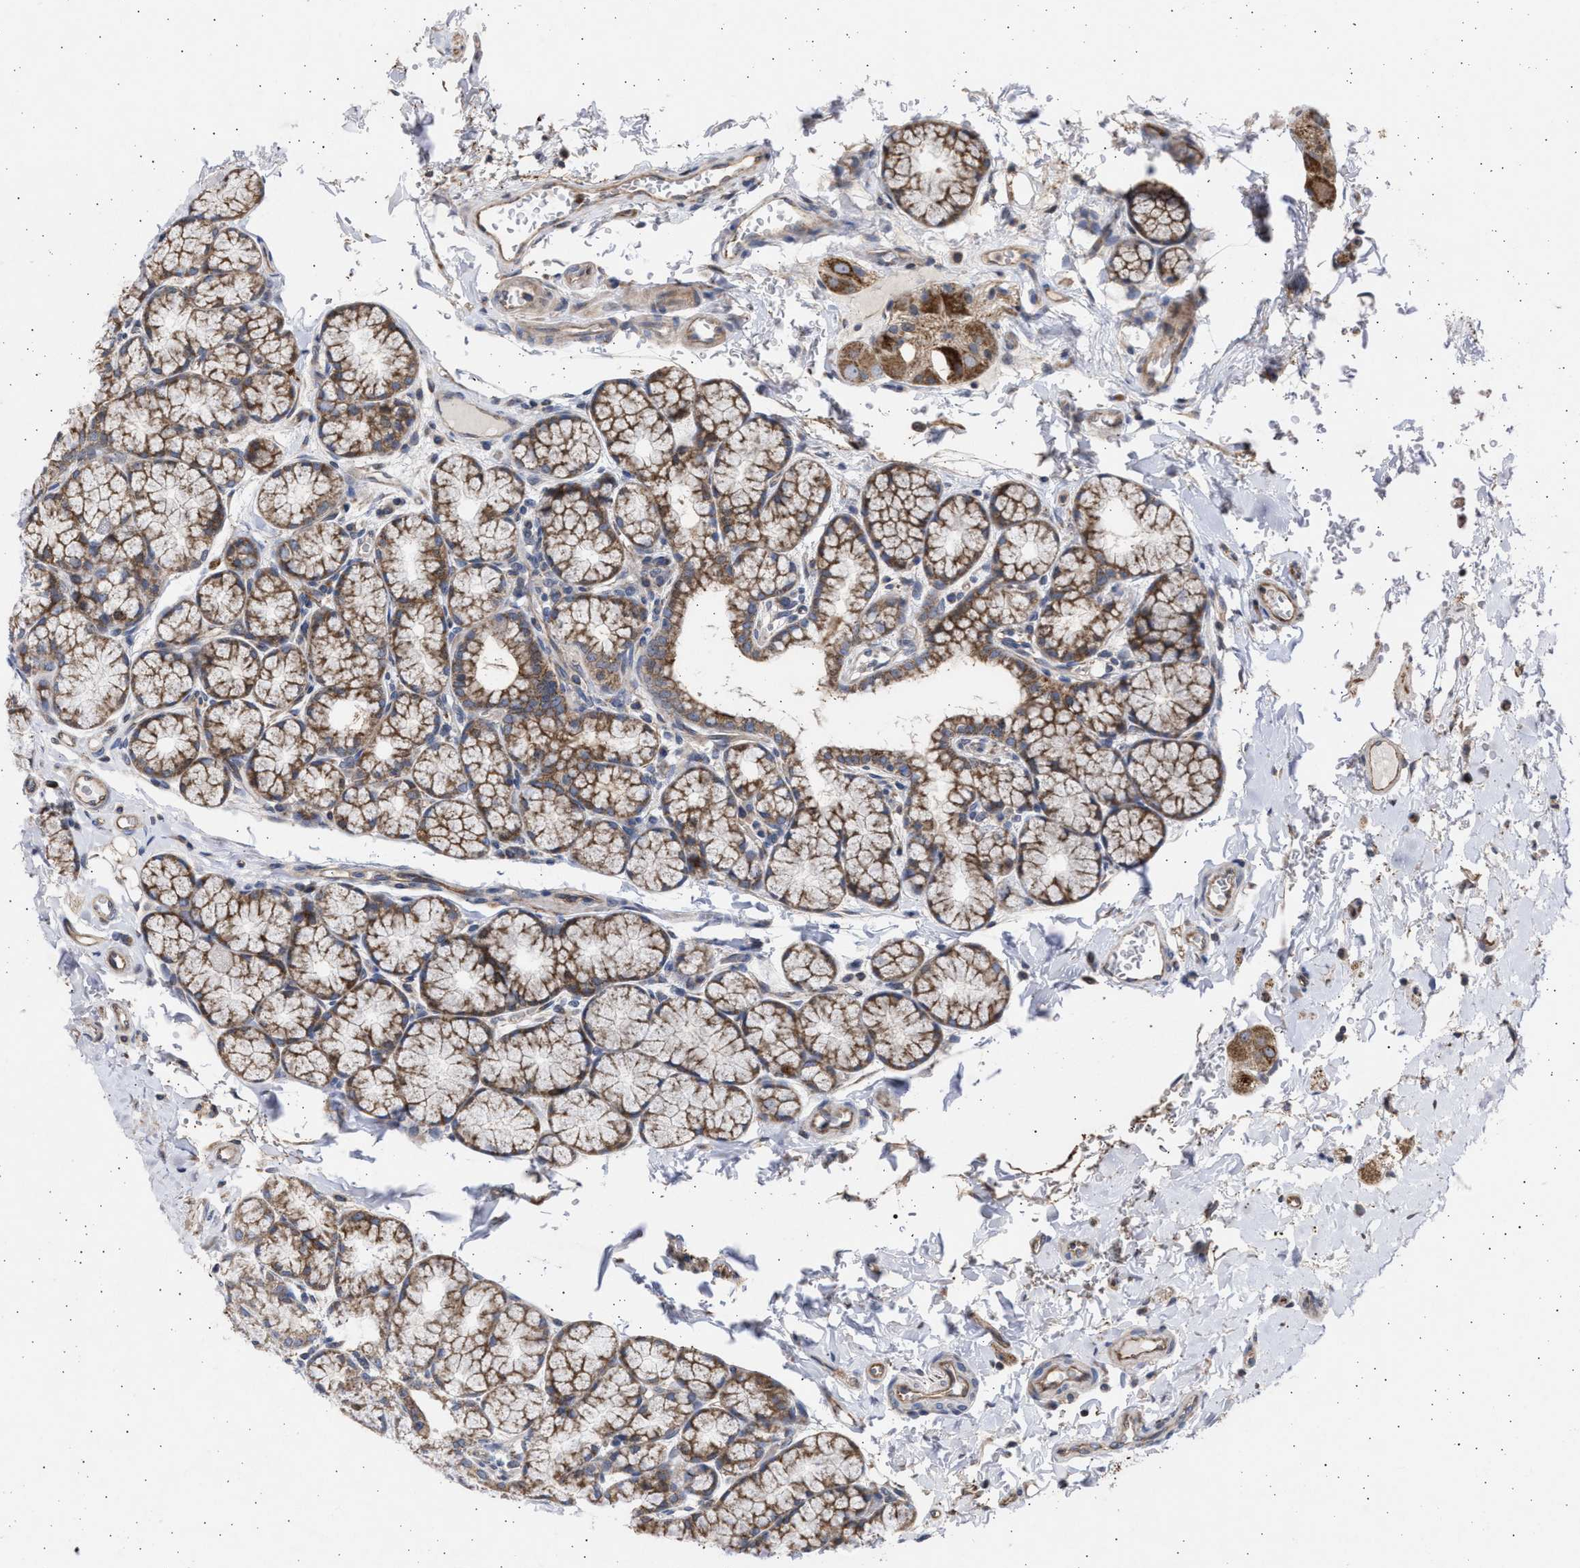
{"staining": {"intensity": "strong", "quantity": ">75%", "location": "cytoplasmic/membranous"}, "tissue": "duodenum", "cell_type": "Glandular cells", "image_type": "normal", "snomed": [{"axis": "morphology", "description": "Normal tissue, NOS"}, {"axis": "topography", "description": "Duodenum"}], "caption": "Immunohistochemical staining of normal human duodenum demonstrates strong cytoplasmic/membranous protein positivity in approximately >75% of glandular cells. The staining is performed using DAB brown chromogen to label protein expression. The nuclei are counter-stained blue using hematoxylin.", "gene": "TTC19", "patient": {"sex": "male", "age": 50}}